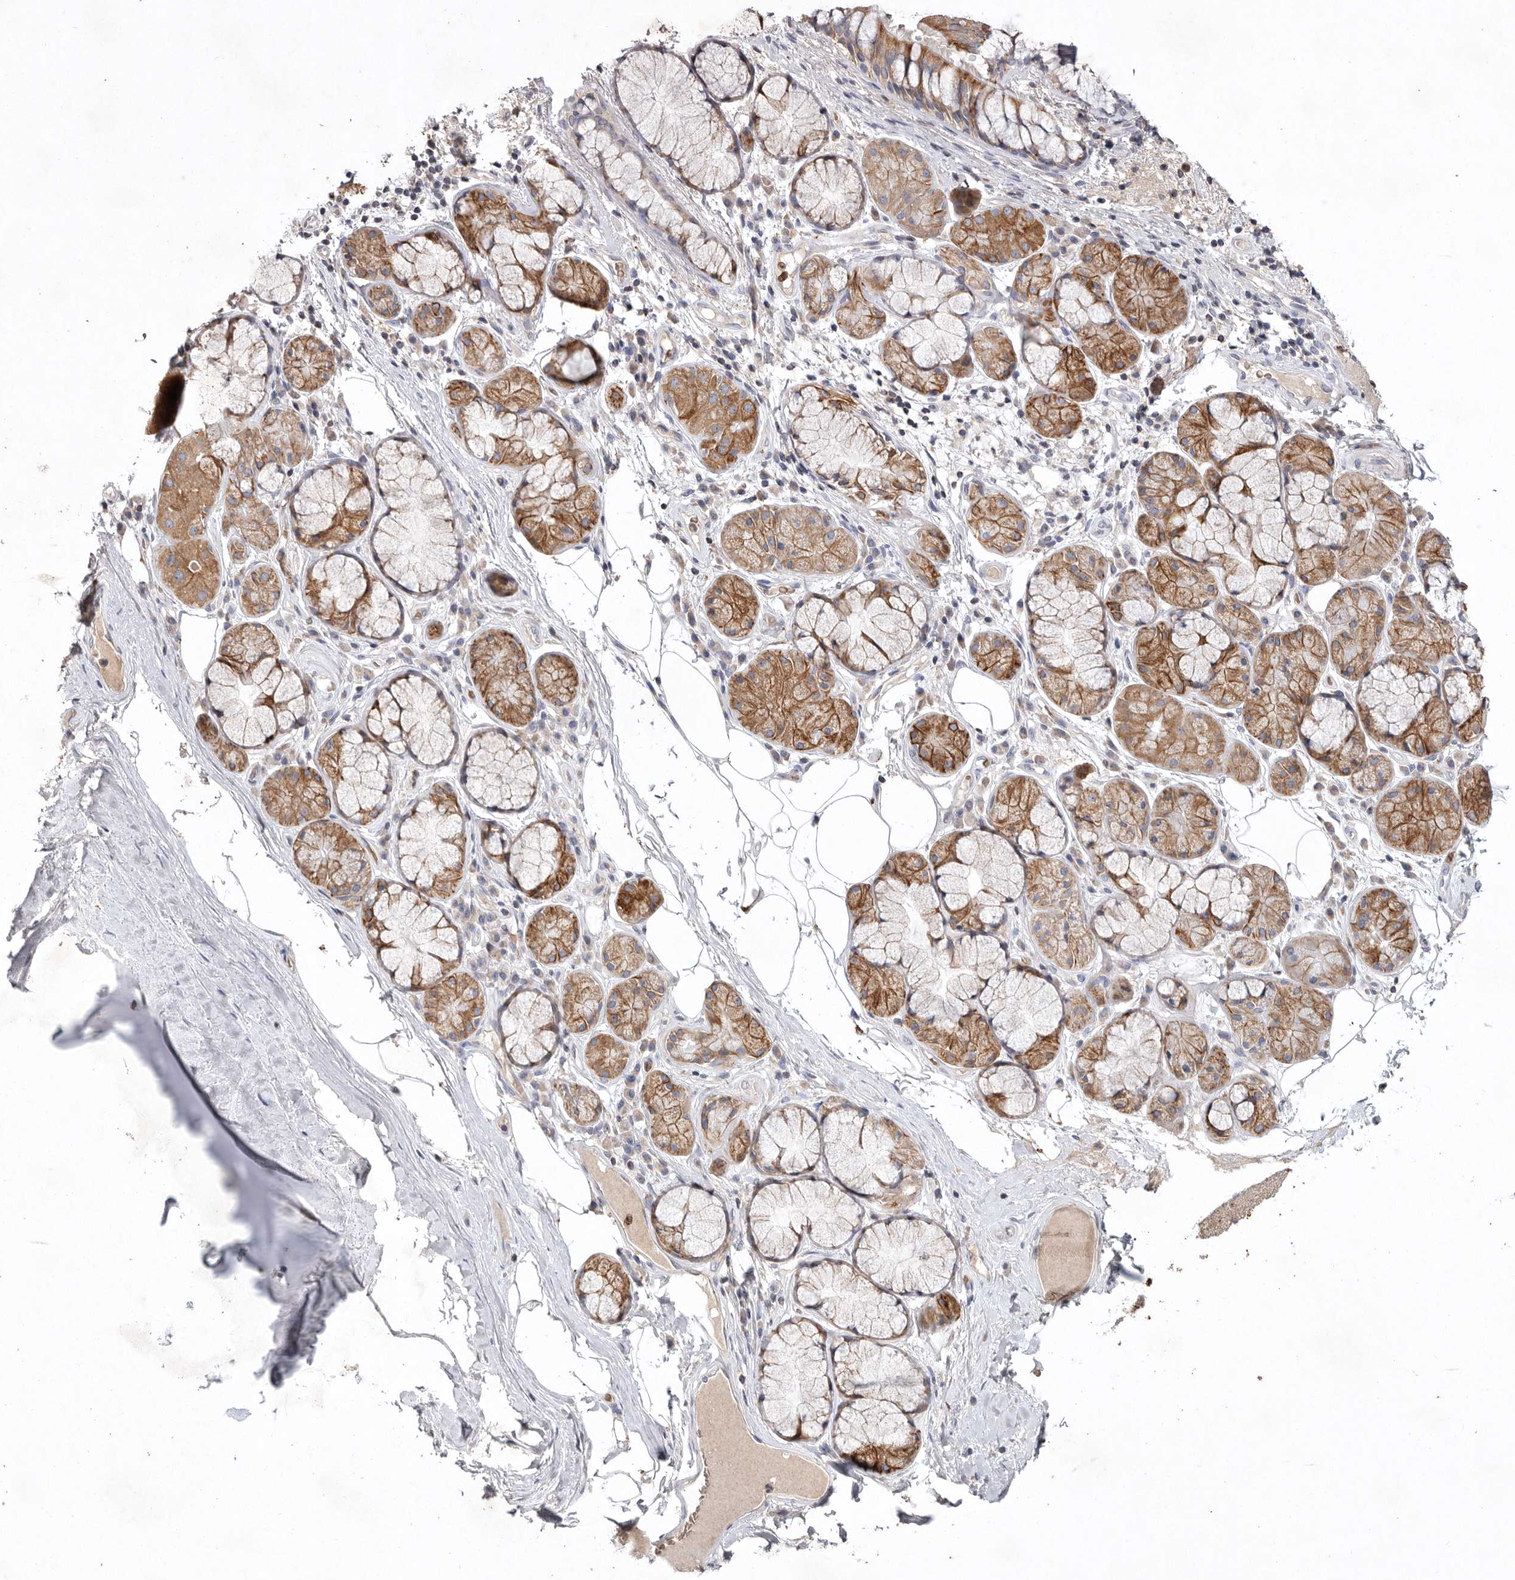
{"staining": {"intensity": "negative", "quantity": "none", "location": "none"}, "tissue": "adipose tissue", "cell_type": "Adipocytes", "image_type": "normal", "snomed": [{"axis": "morphology", "description": "Normal tissue, NOS"}, {"axis": "topography", "description": "Bronchus"}], "caption": "The histopathology image shows no staining of adipocytes in benign adipose tissue. (Stains: DAB (3,3'-diaminobenzidine) immunohistochemistry with hematoxylin counter stain, Microscopy: brightfield microscopy at high magnification).", "gene": "TNFSF14", "patient": {"sex": "male", "age": 66}}